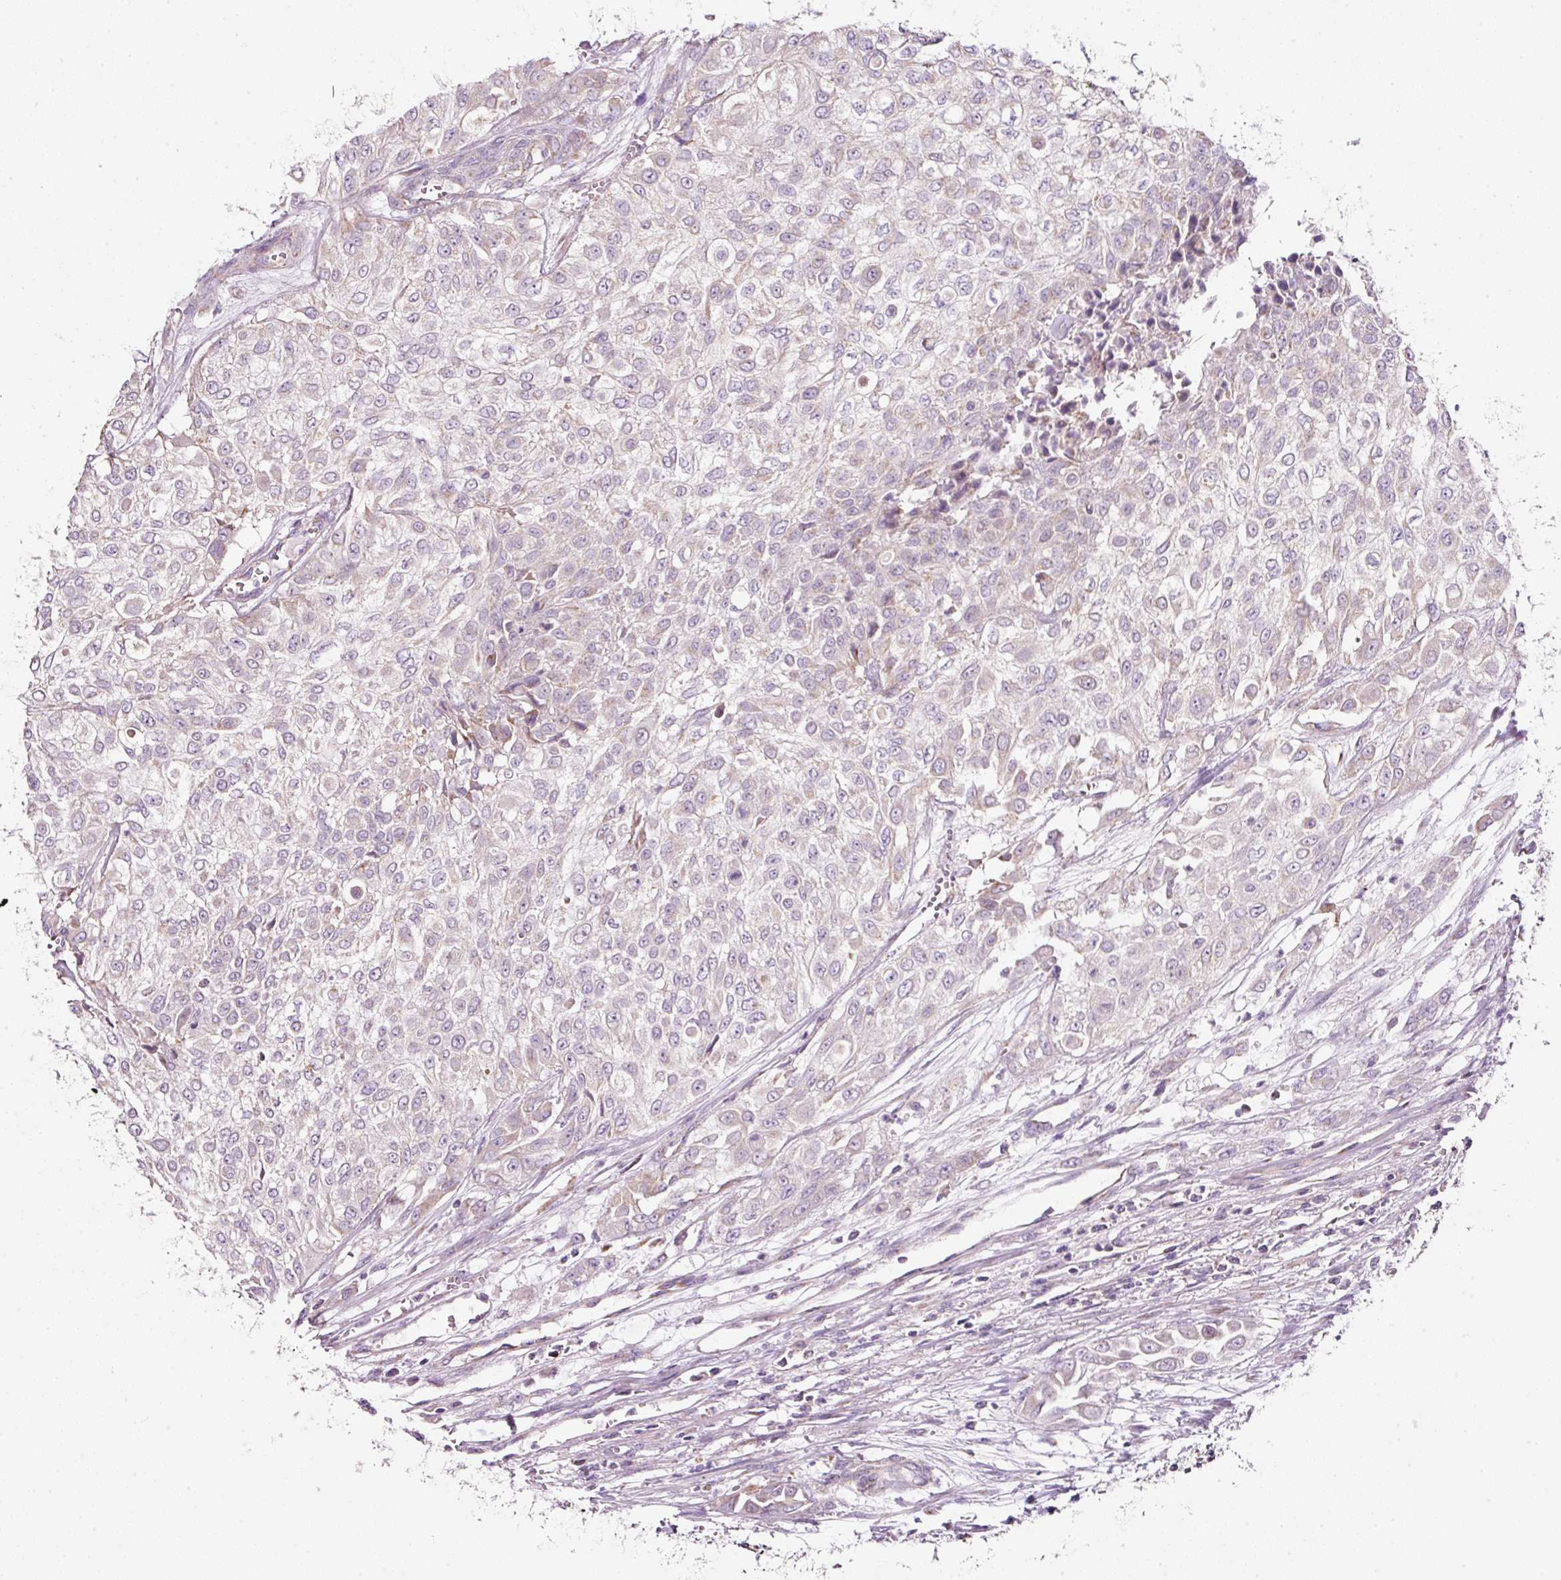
{"staining": {"intensity": "weak", "quantity": "<25%", "location": "cytoplasmic/membranous"}, "tissue": "urothelial cancer", "cell_type": "Tumor cells", "image_type": "cancer", "snomed": [{"axis": "morphology", "description": "Urothelial carcinoma, High grade"}, {"axis": "topography", "description": "Urinary bladder"}], "caption": "Immunohistochemical staining of human urothelial cancer demonstrates no significant staining in tumor cells.", "gene": "NDUFA1", "patient": {"sex": "male", "age": 57}}